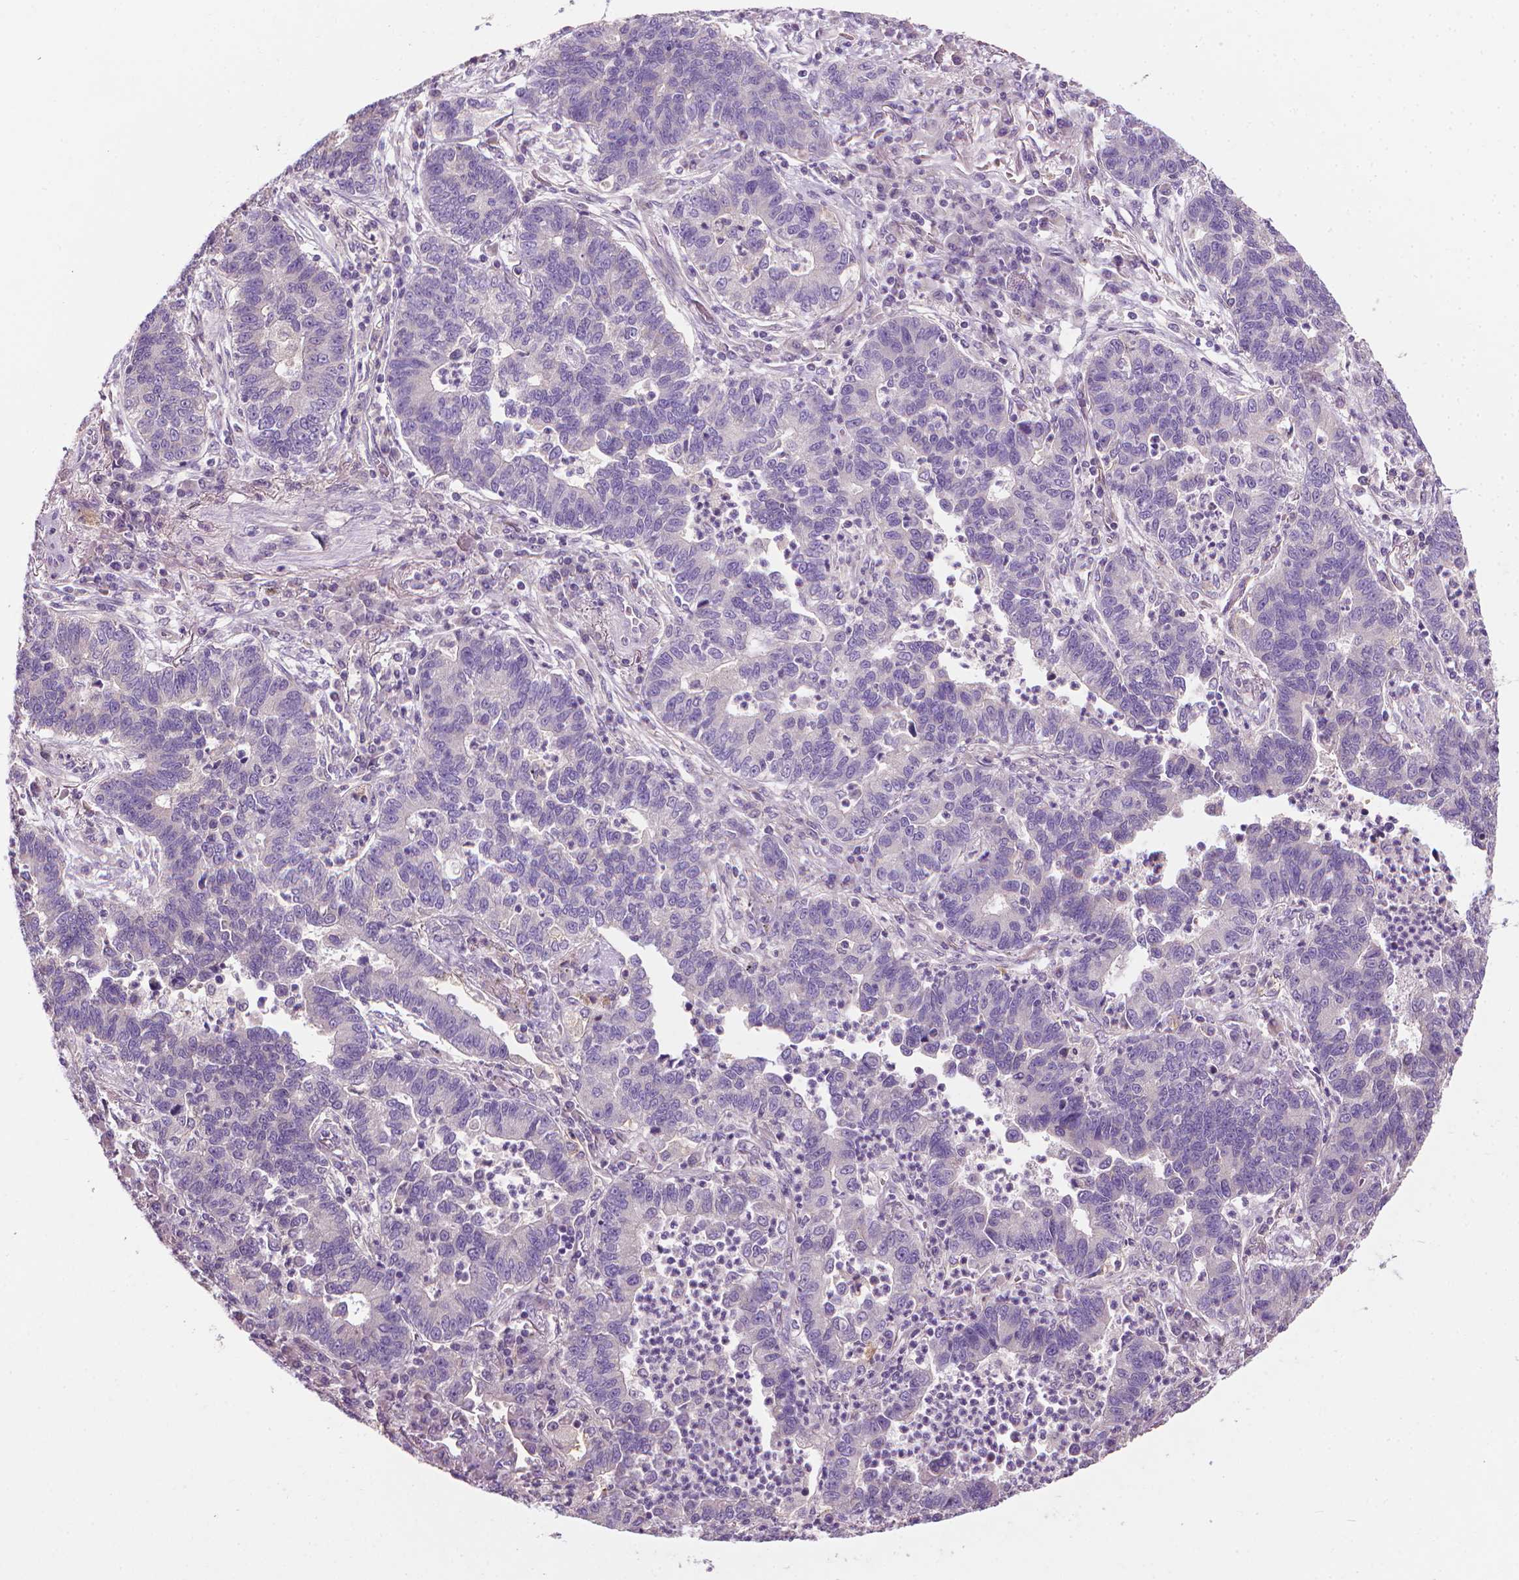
{"staining": {"intensity": "negative", "quantity": "none", "location": "none"}, "tissue": "lung cancer", "cell_type": "Tumor cells", "image_type": "cancer", "snomed": [{"axis": "morphology", "description": "Adenocarcinoma, NOS"}, {"axis": "topography", "description": "Lung"}], "caption": "High power microscopy micrograph of an immunohistochemistry micrograph of lung cancer (adenocarcinoma), revealing no significant expression in tumor cells.", "gene": "RIIAD1", "patient": {"sex": "female", "age": 57}}